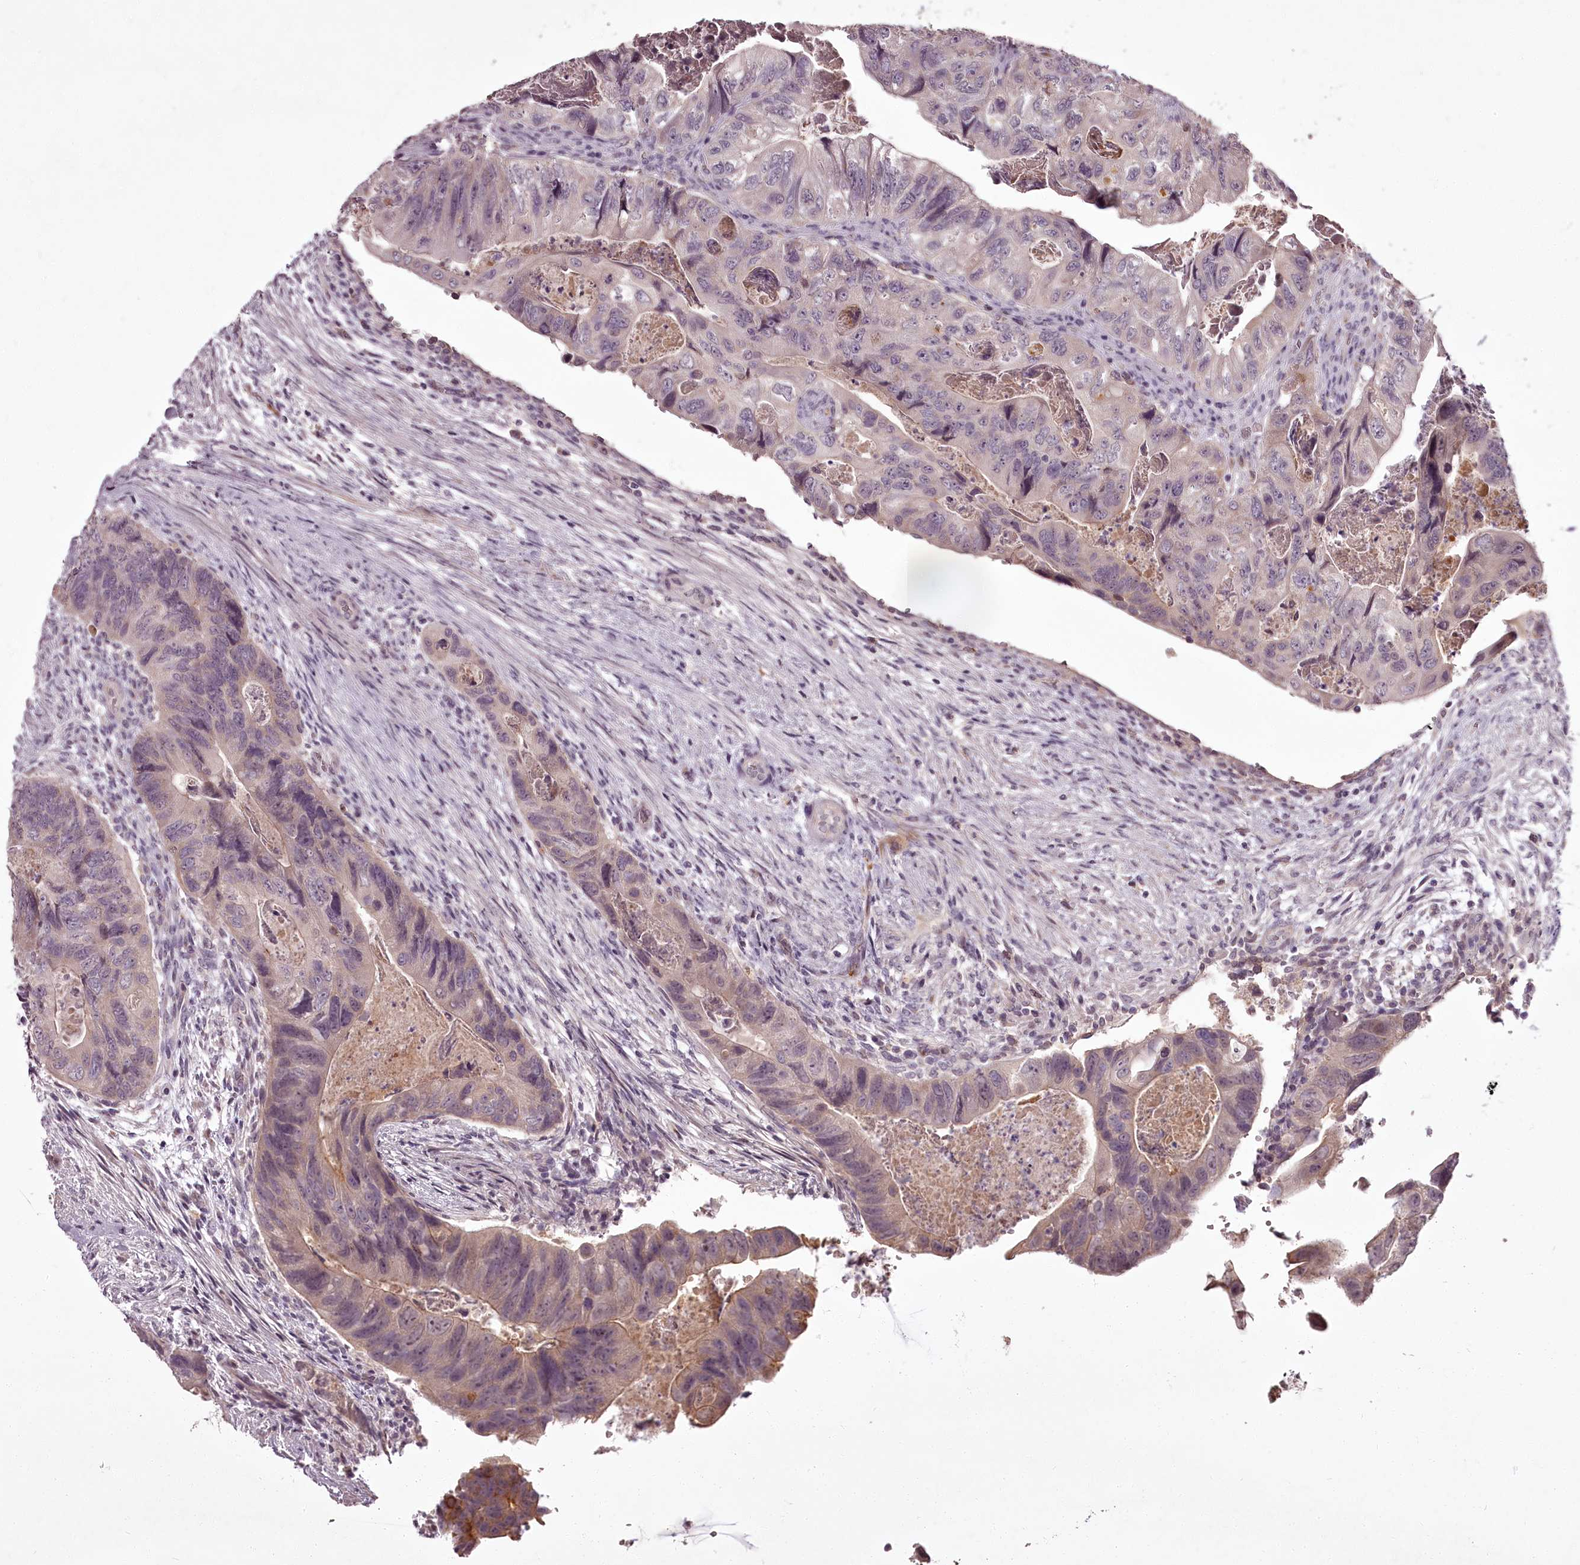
{"staining": {"intensity": "moderate", "quantity": "<25%", "location": "cytoplasmic/membranous"}, "tissue": "colorectal cancer", "cell_type": "Tumor cells", "image_type": "cancer", "snomed": [{"axis": "morphology", "description": "Adenocarcinoma, NOS"}, {"axis": "topography", "description": "Rectum"}], "caption": "Brown immunohistochemical staining in colorectal cancer (adenocarcinoma) displays moderate cytoplasmic/membranous staining in approximately <25% of tumor cells. (DAB (3,3'-diaminobenzidine) IHC with brightfield microscopy, high magnification).", "gene": "RBMXL2", "patient": {"sex": "male", "age": 63}}